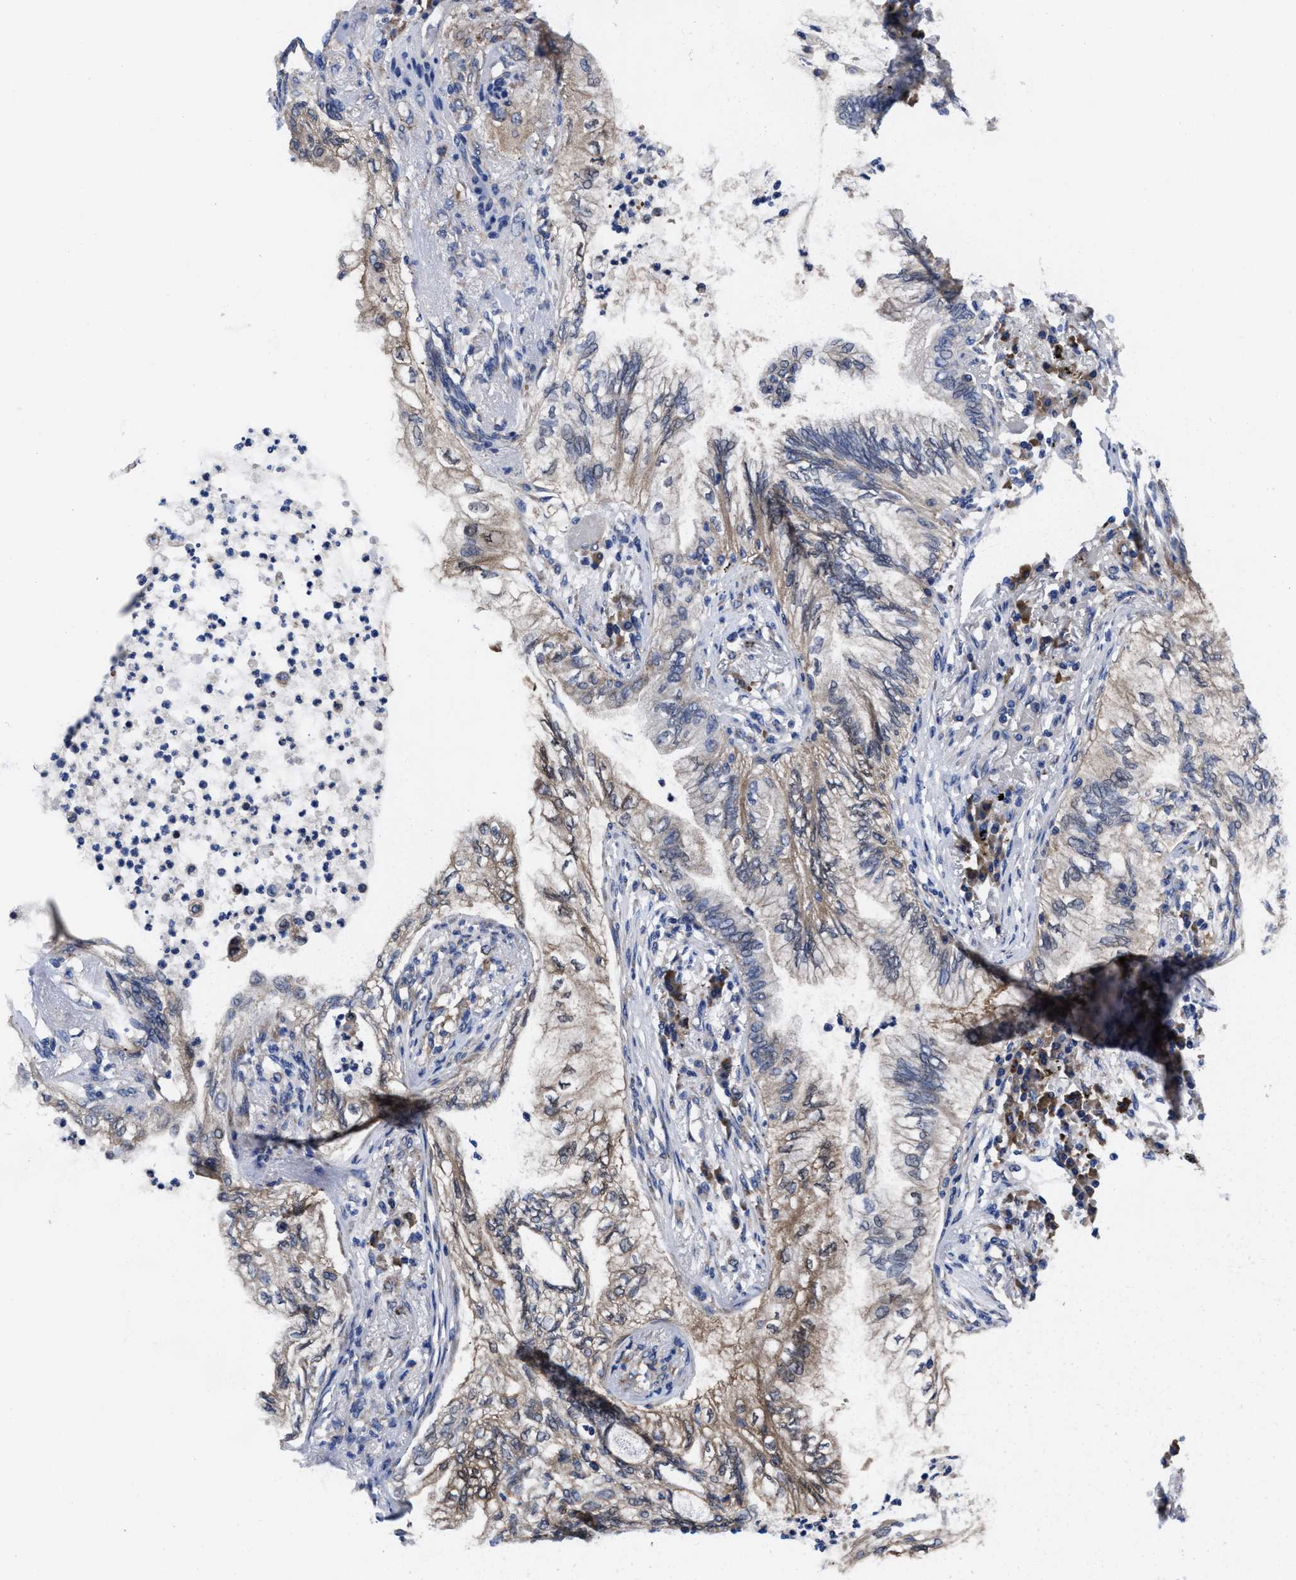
{"staining": {"intensity": "weak", "quantity": ">75%", "location": "cytoplasmic/membranous"}, "tissue": "lung cancer", "cell_type": "Tumor cells", "image_type": "cancer", "snomed": [{"axis": "morphology", "description": "Normal tissue, NOS"}, {"axis": "morphology", "description": "Adenocarcinoma, NOS"}, {"axis": "topography", "description": "Bronchus"}, {"axis": "topography", "description": "Lung"}], "caption": "Lung adenocarcinoma stained with DAB immunohistochemistry (IHC) shows low levels of weak cytoplasmic/membranous staining in about >75% of tumor cells.", "gene": "TXNDC17", "patient": {"sex": "female", "age": 70}}